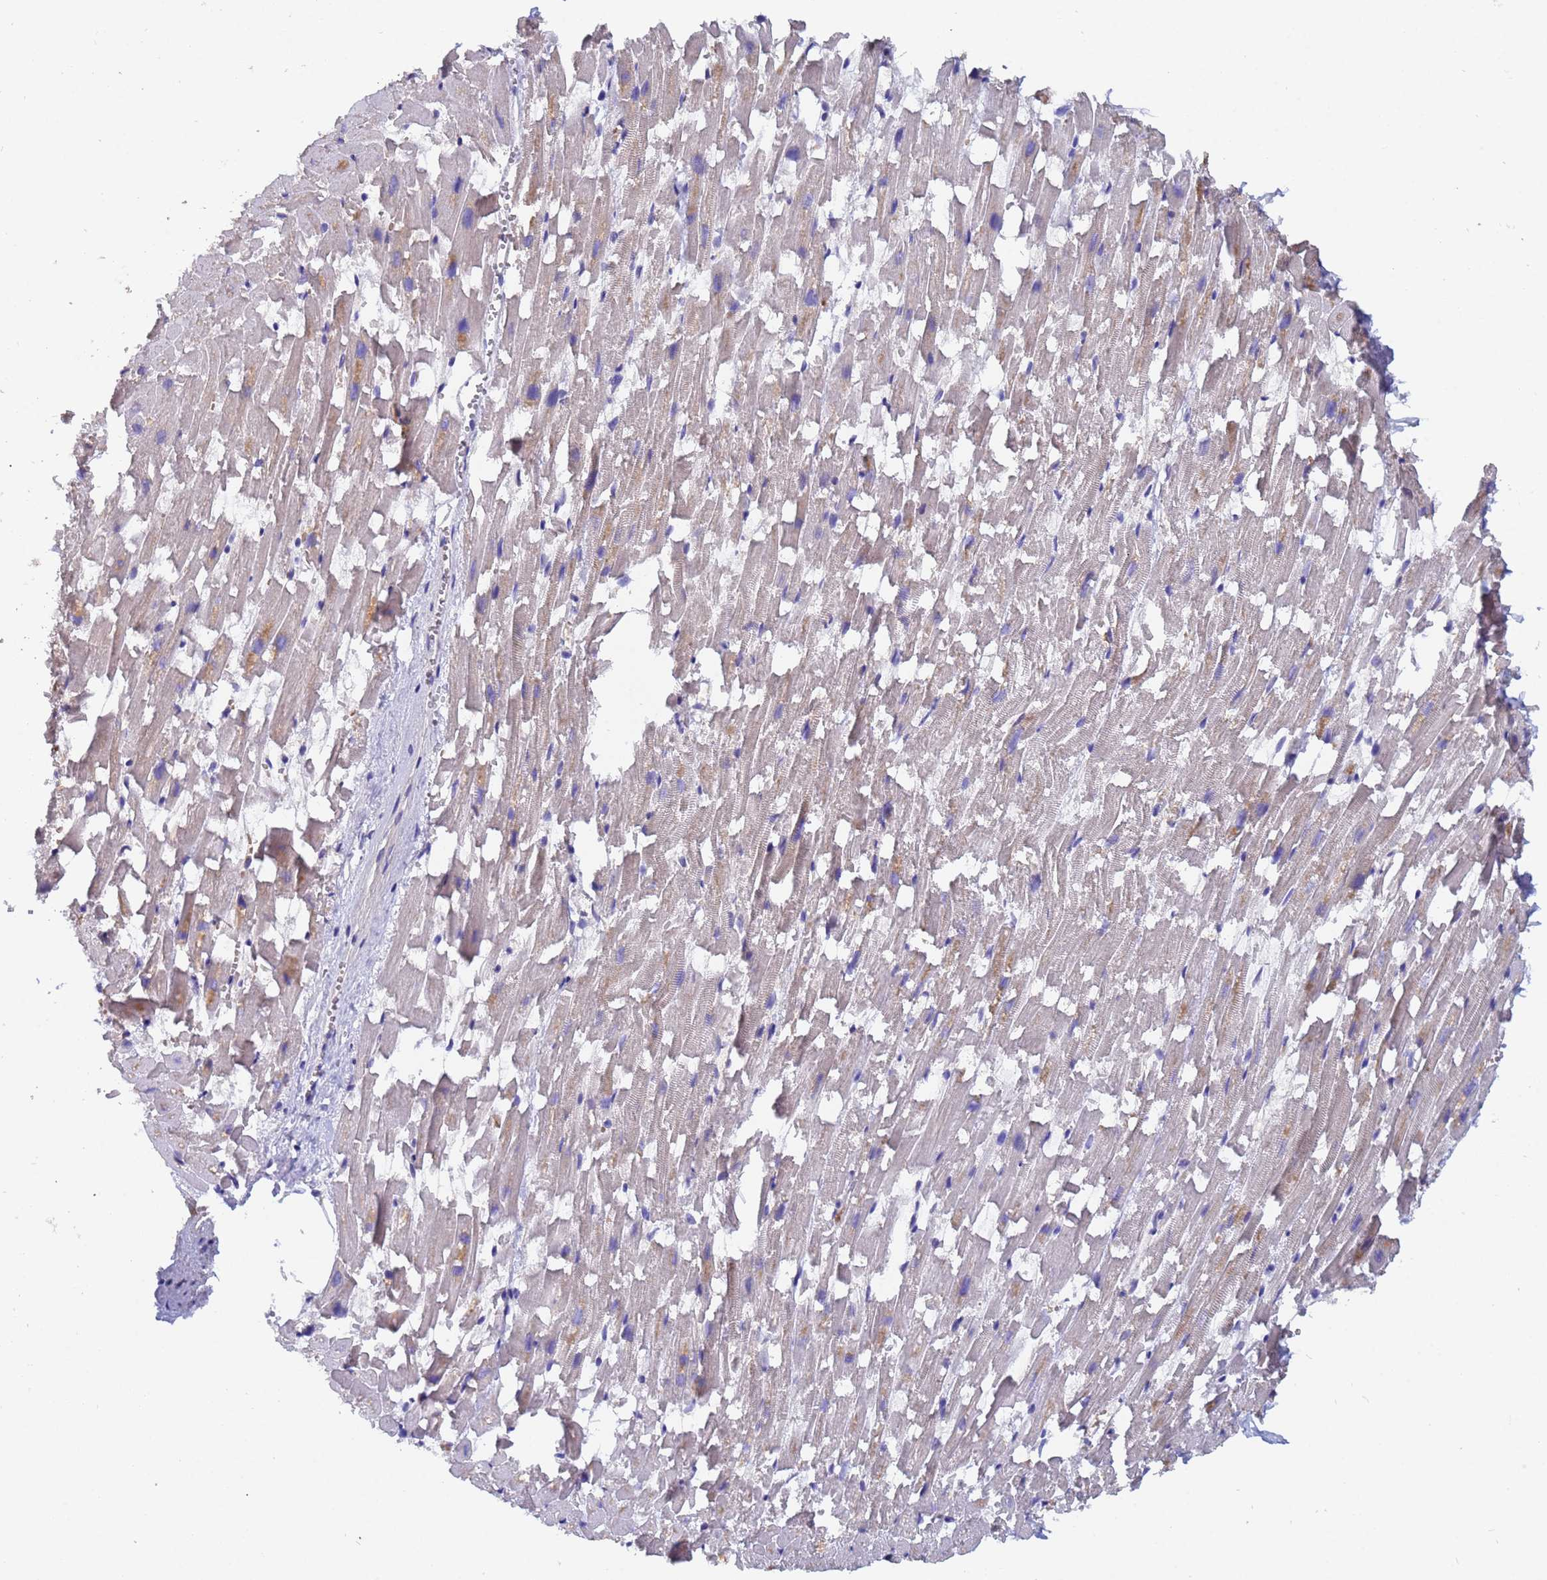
{"staining": {"intensity": "moderate", "quantity": "<25%", "location": "cytoplasmic/membranous"}, "tissue": "heart muscle", "cell_type": "Cardiomyocytes", "image_type": "normal", "snomed": [{"axis": "morphology", "description": "Normal tissue, NOS"}, {"axis": "topography", "description": "Heart"}], "caption": "The micrograph reveals immunohistochemical staining of benign heart muscle. There is moderate cytoplasmic/membranous expression is appreciated in about <25% of cardiomyocytes. (brown staining indicates protein expression, while blue staining denotes nuclei).", "gene": "IHO1", "patient": {"sex": "female", "age": 64}}